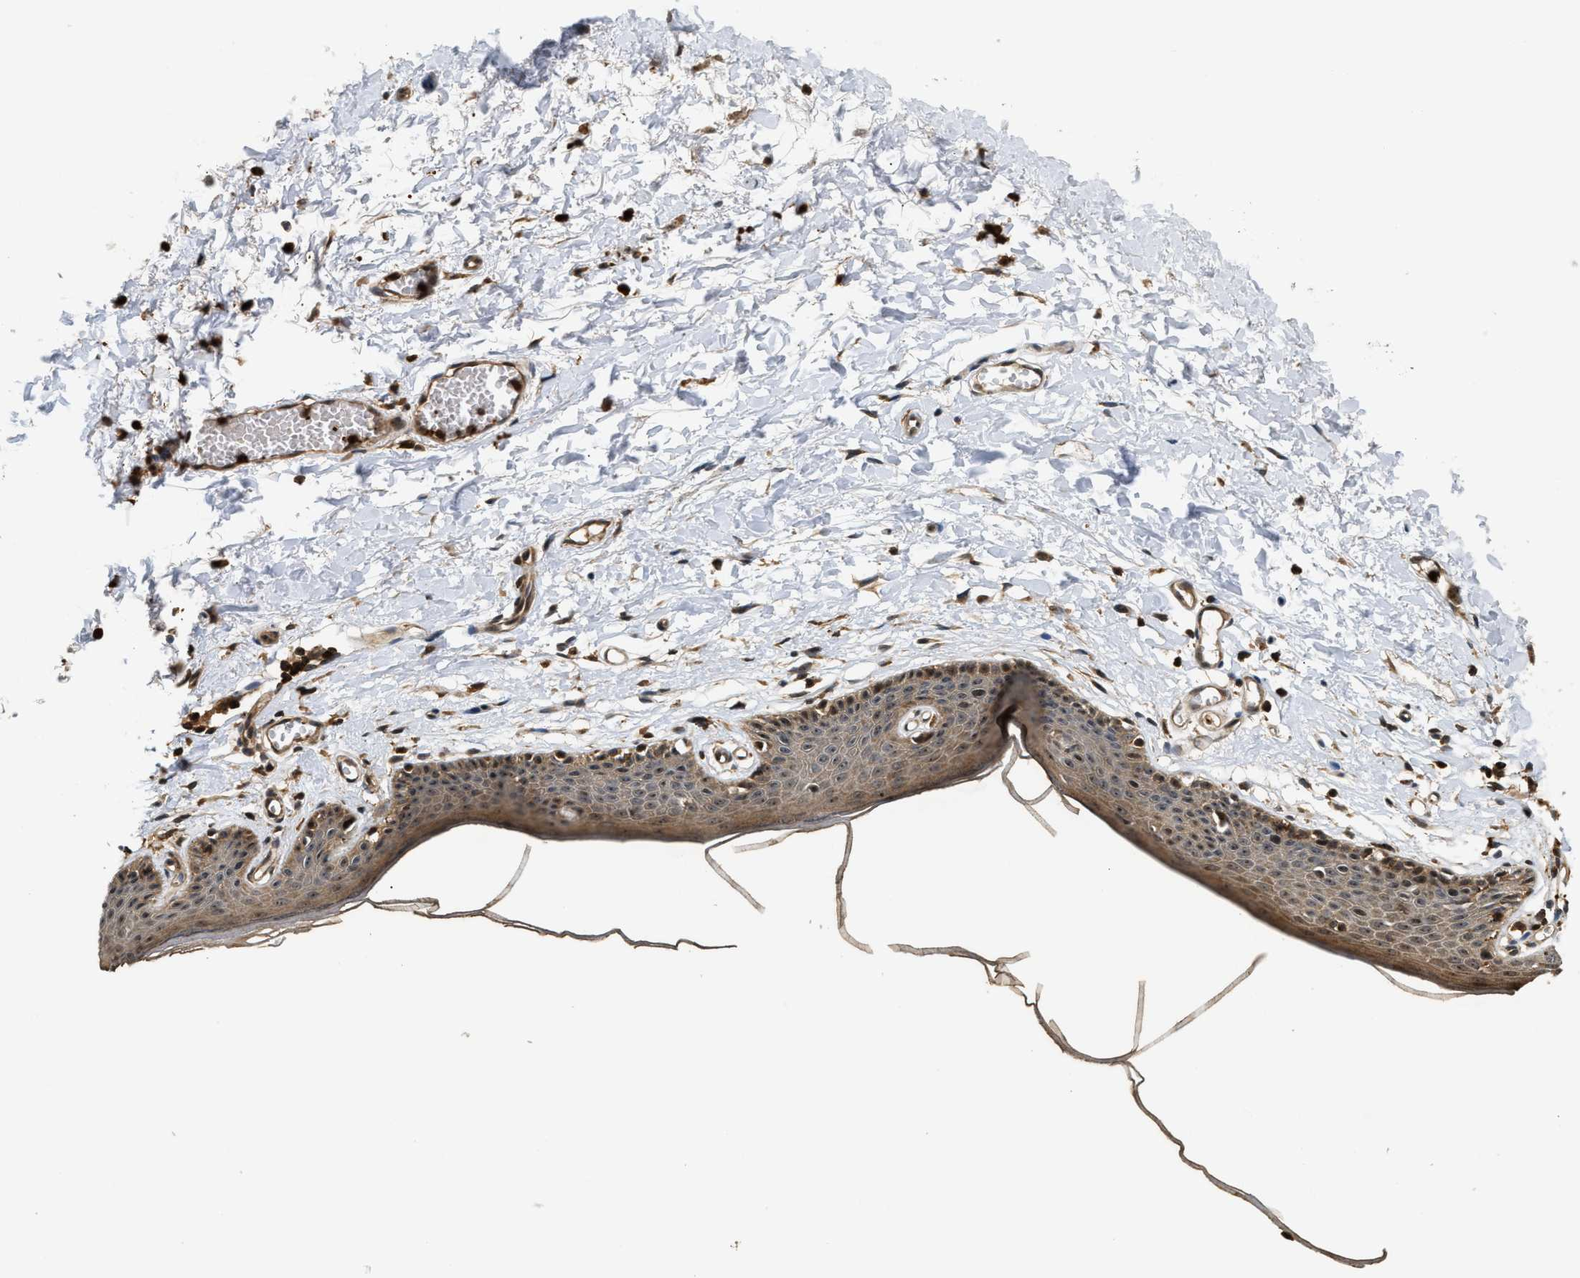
{"staining": {"intensity": "moderate", "quantity": ">75%", "location": "cytoplasmic/membranous"}, "tissue": "skin", "cell_type": "Epidermal cells", "image_type": "normal", "snomed": [{"axis": "morphology", "description": "Normal tissue, NOS"}, {"axis": "topography", "description": "Vulva"}], "caption": "The image reveals a brown stain indicating the presence of a protein in the cytoplasmic/membranous of epidermal cells in skin.", "gene": "SNX5", "patient": {"sex": "female", "age": 54}}